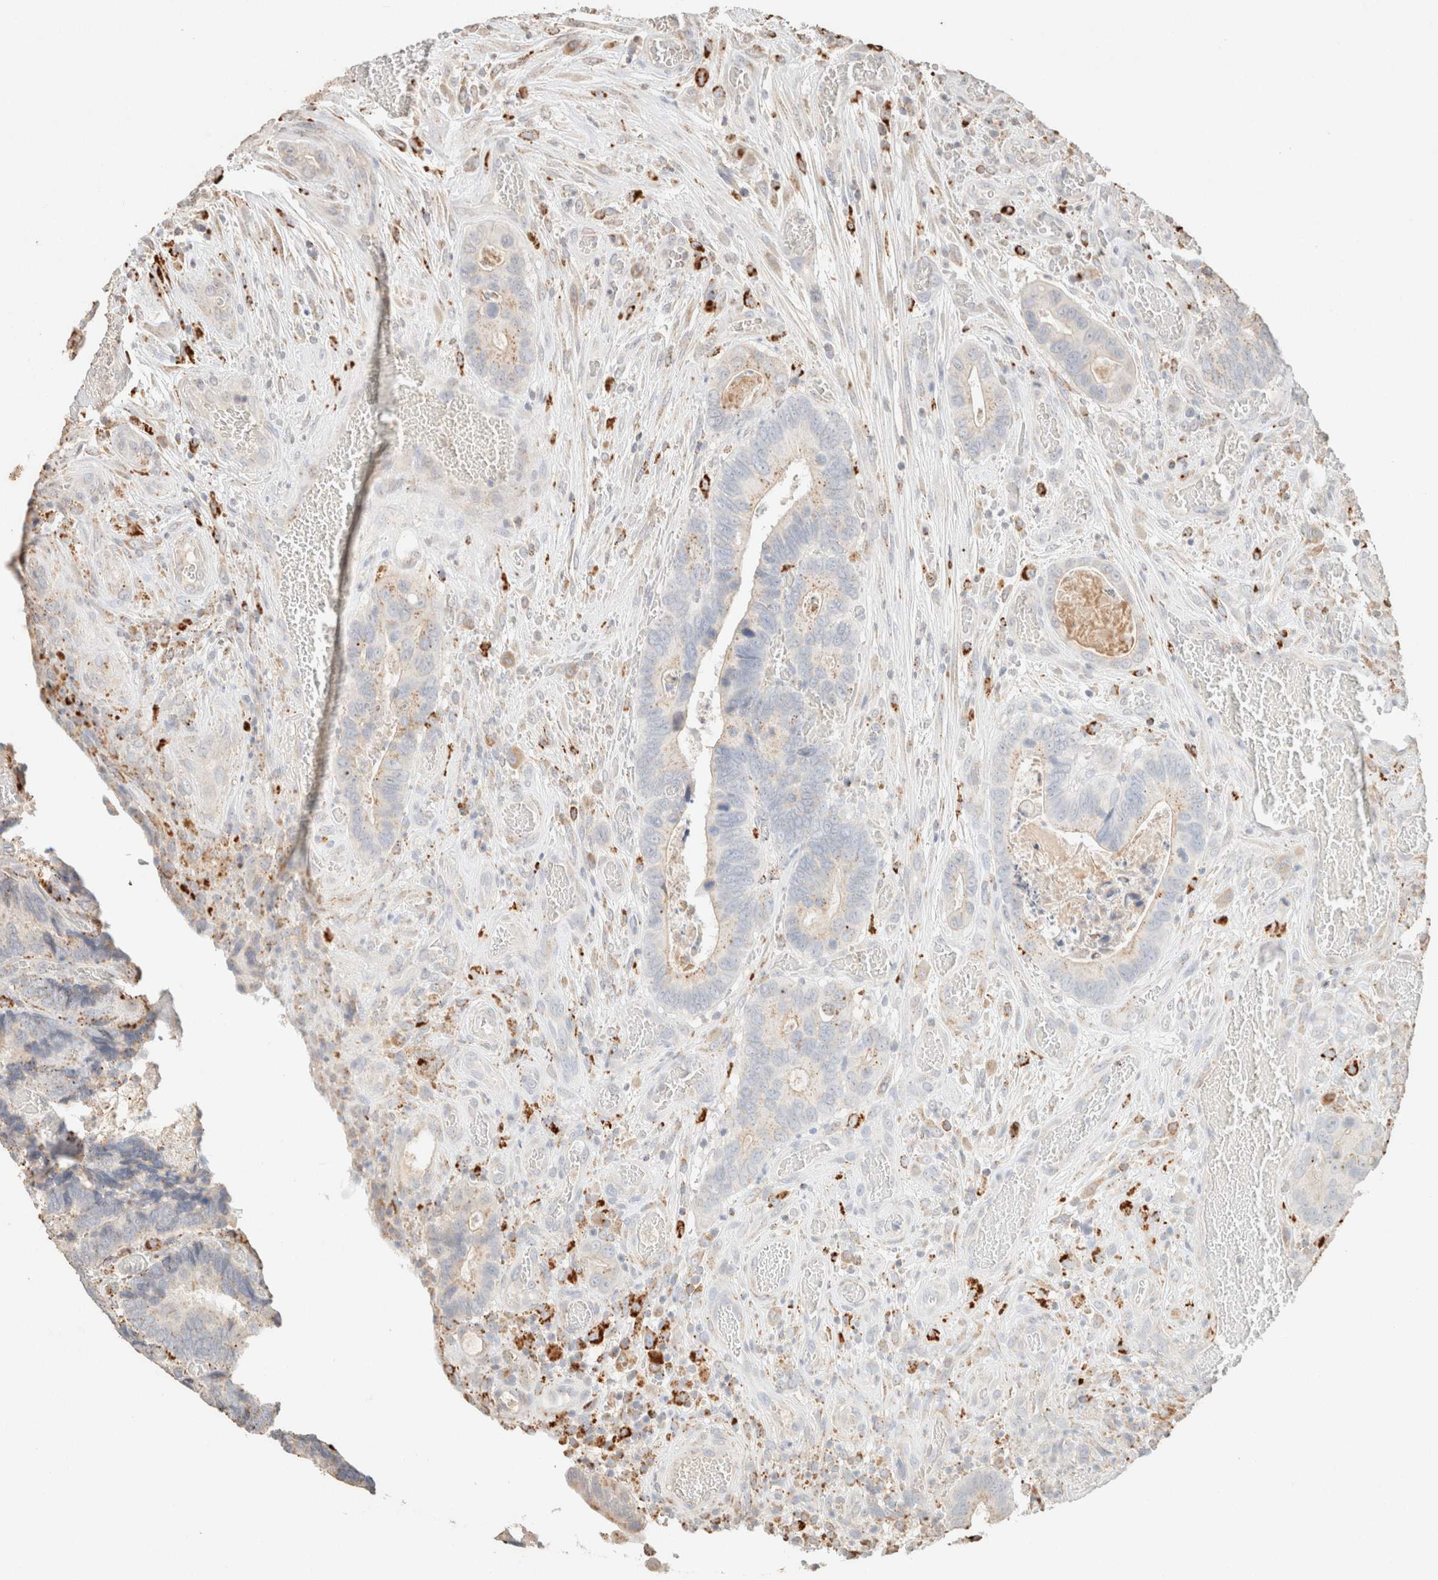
{"staining": {"intensity": "weak", "quantity": "<25%", "location": "cytoplasmic/membranous"}, "tissue": "colorectal cancer", "cell_type": "Tumor cells", "image_type": "cancer", "snomed": [{"axis": "morphology", "description": "Adenocarcinoma, NOS"}, {"axis": "topography", "description": "Colon"}], "caption": "Immunohistochemistry (IHC) micrograph of colorectal cancer (adenocarcinoma) stained for a protein (brown), which reveals no staining in tumor cells.", "gene": "CTSC", "patient": {"sex": "male", "age": 72}}